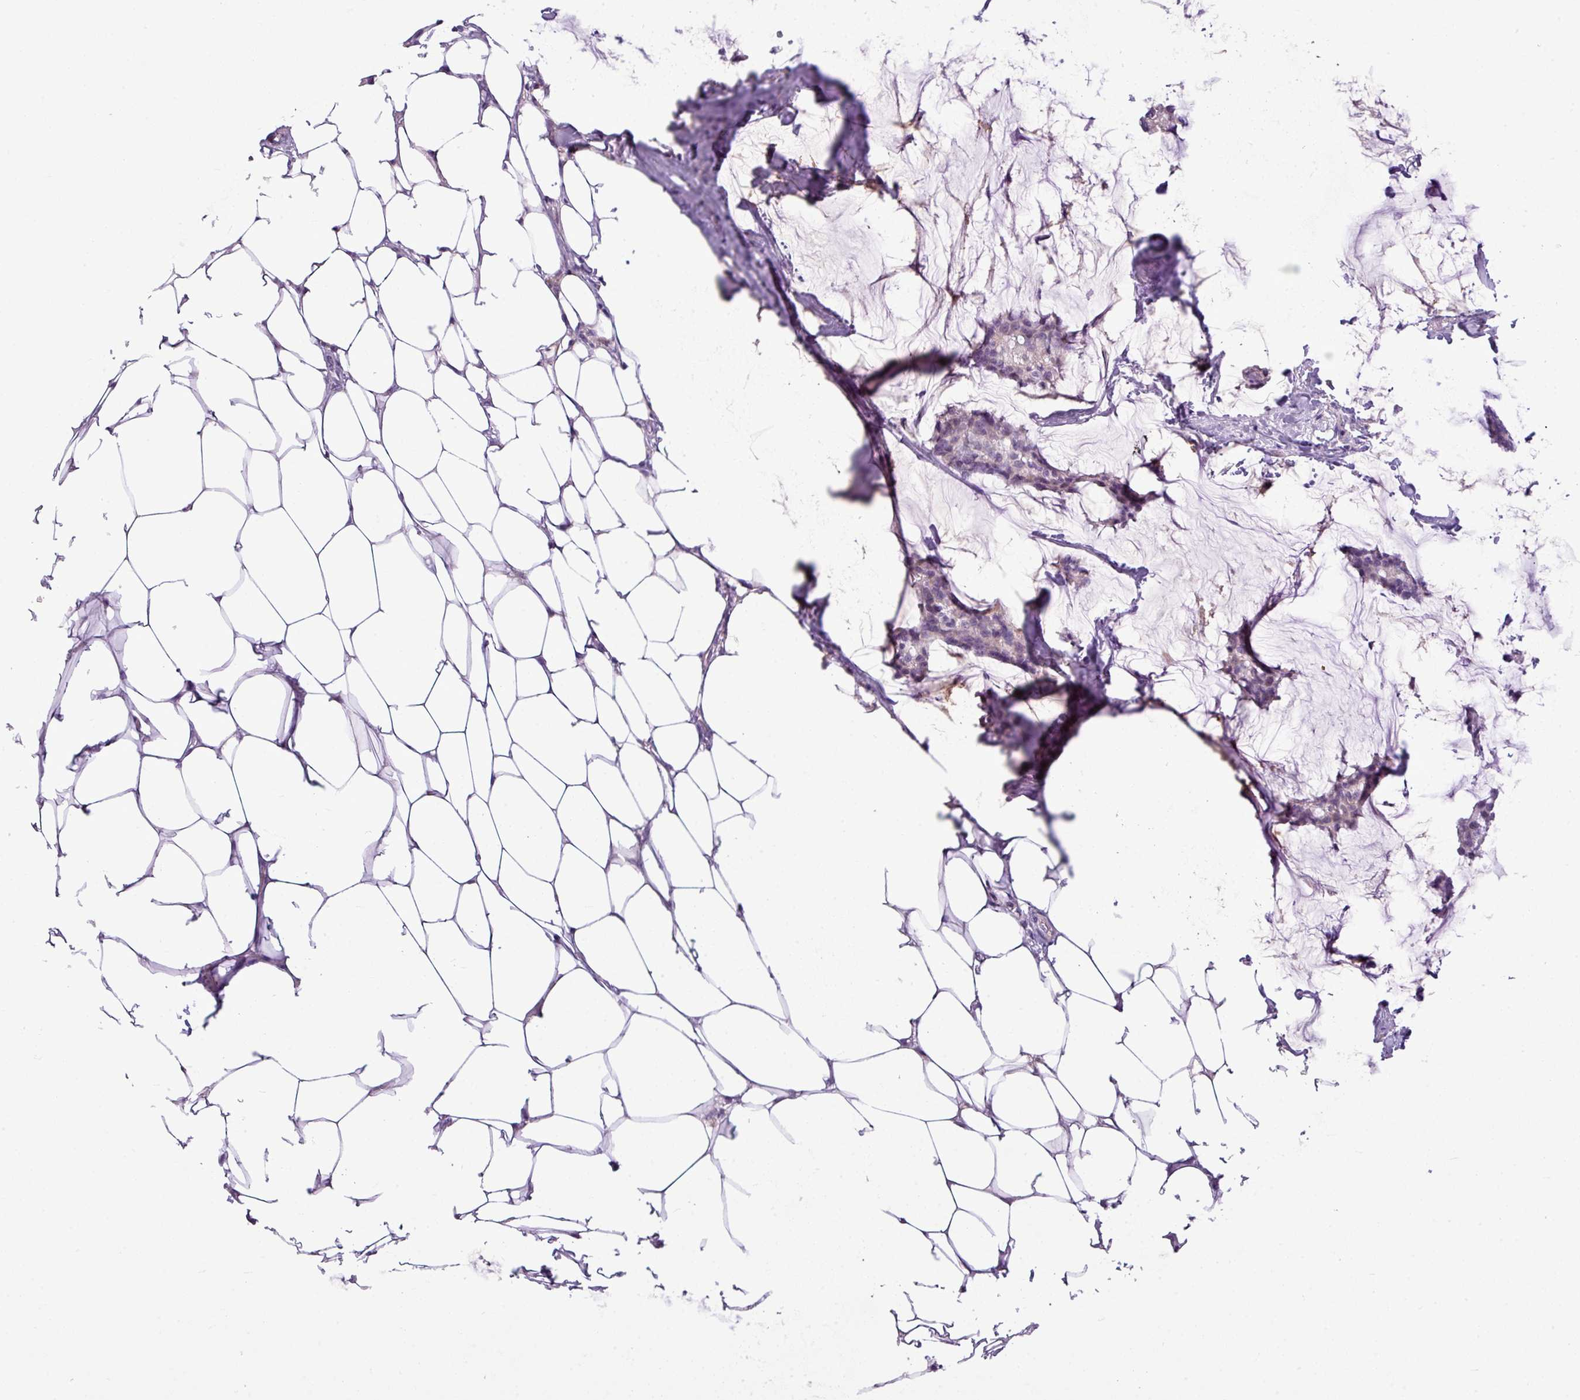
{"staining": {"intensity": "negative", "quantity": "none", "location": "none"}, "tissue": "breast cancer", "cell_type": "Tumor cells", "image_type": "cancer", "snomed": [{"axis": "morphology", "description": "Duct carcinoma"}, {"axis": "topography", "description": "Breast"}], "caption": "Breast cancer stained for a protein using IHC displays no staining tumor cells.", "gene": "IL17A", "patient": {"sex": "female", "age": 93}}